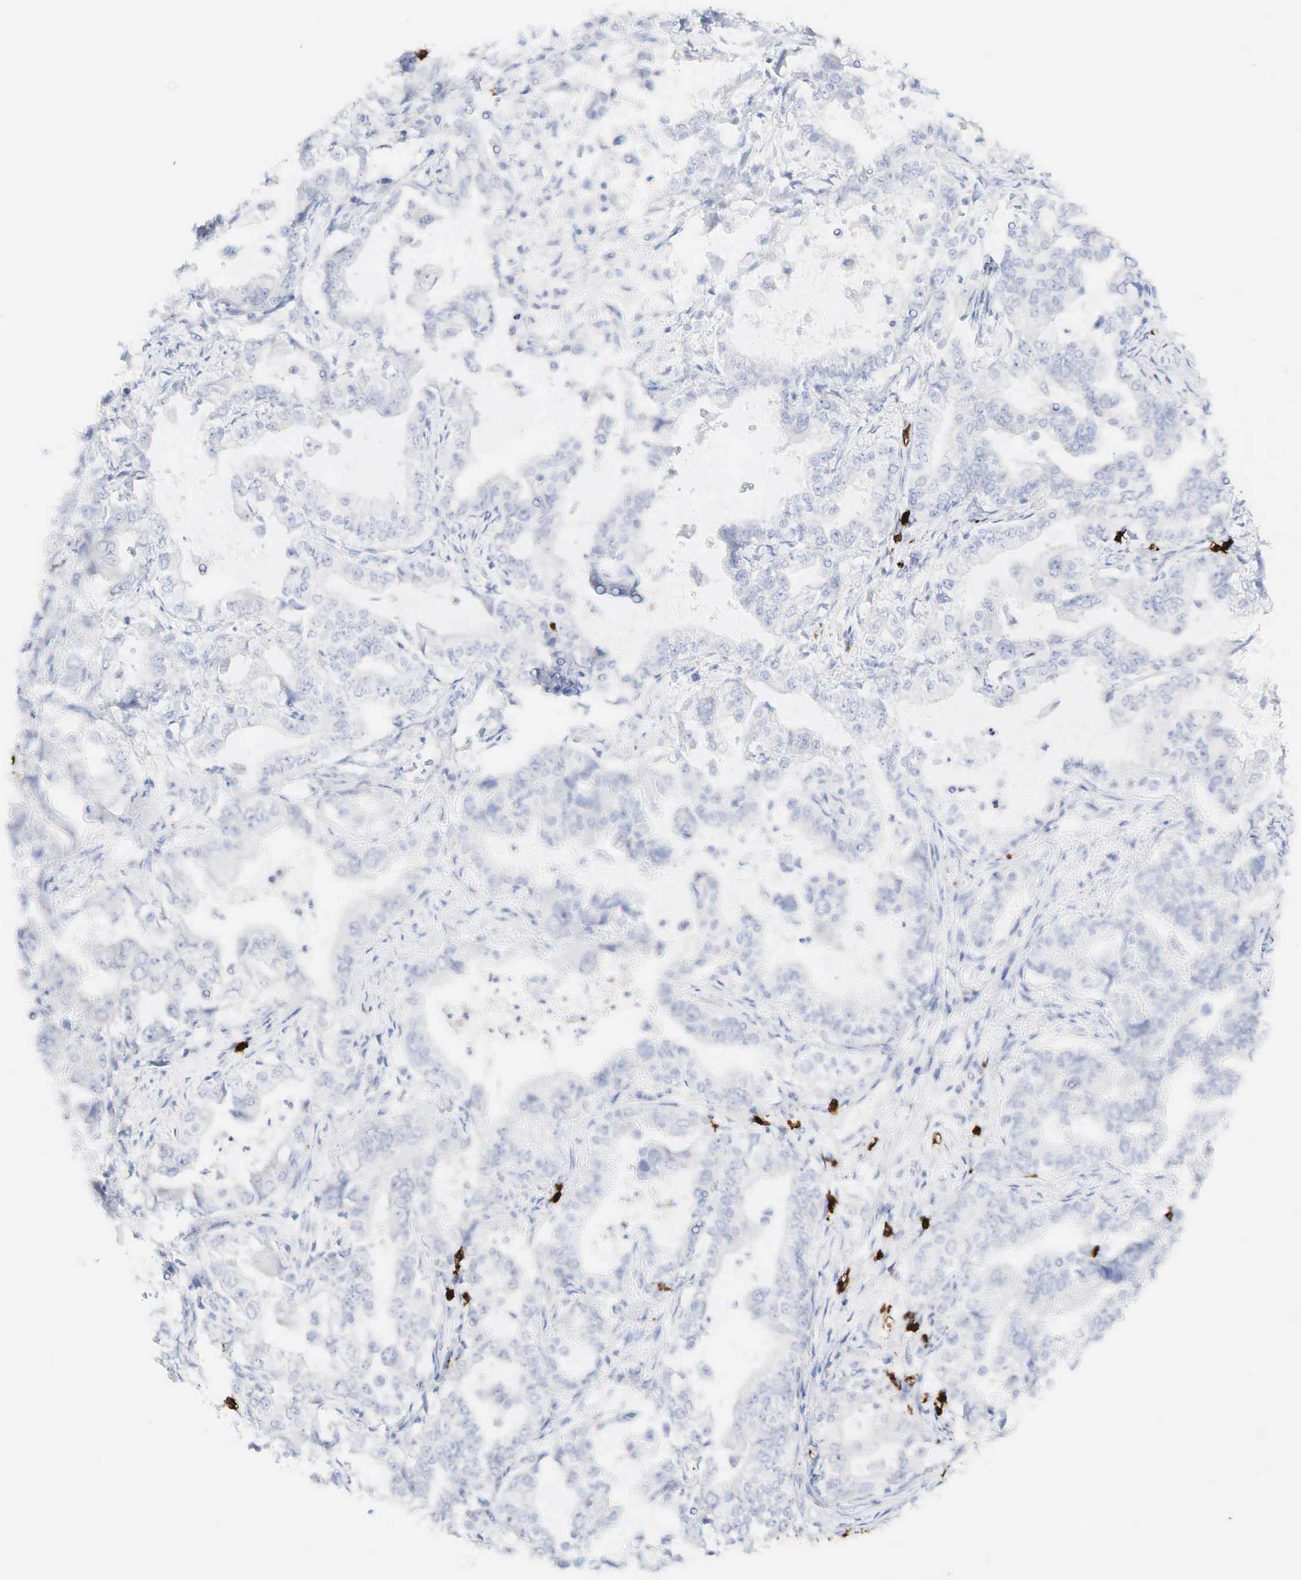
{"staining": {"intensity": "negative", "quantity": "none", "location": "none"}, "tissue": "stomach cancer", "cell_type": "Tumor cells", "image_type": "cancer", "snomed": [{"axis": "morphology", "description": "Adenocarcinoma, NOS"}, {"axis": "topography", "description": "Pancreas"}, {"axis": "topography", "description": "Stomach, upper"}], "caption": "DAB (3,3'-diaminobenzidine) immunohistochemical staining of human adenocarcinoma (stomach) displays no significant expression in tumor cells. (DAB IHC with hematoxylin counter stain).", "gene": "CD8A", "patient": {"sex": "male", "age": 77}}